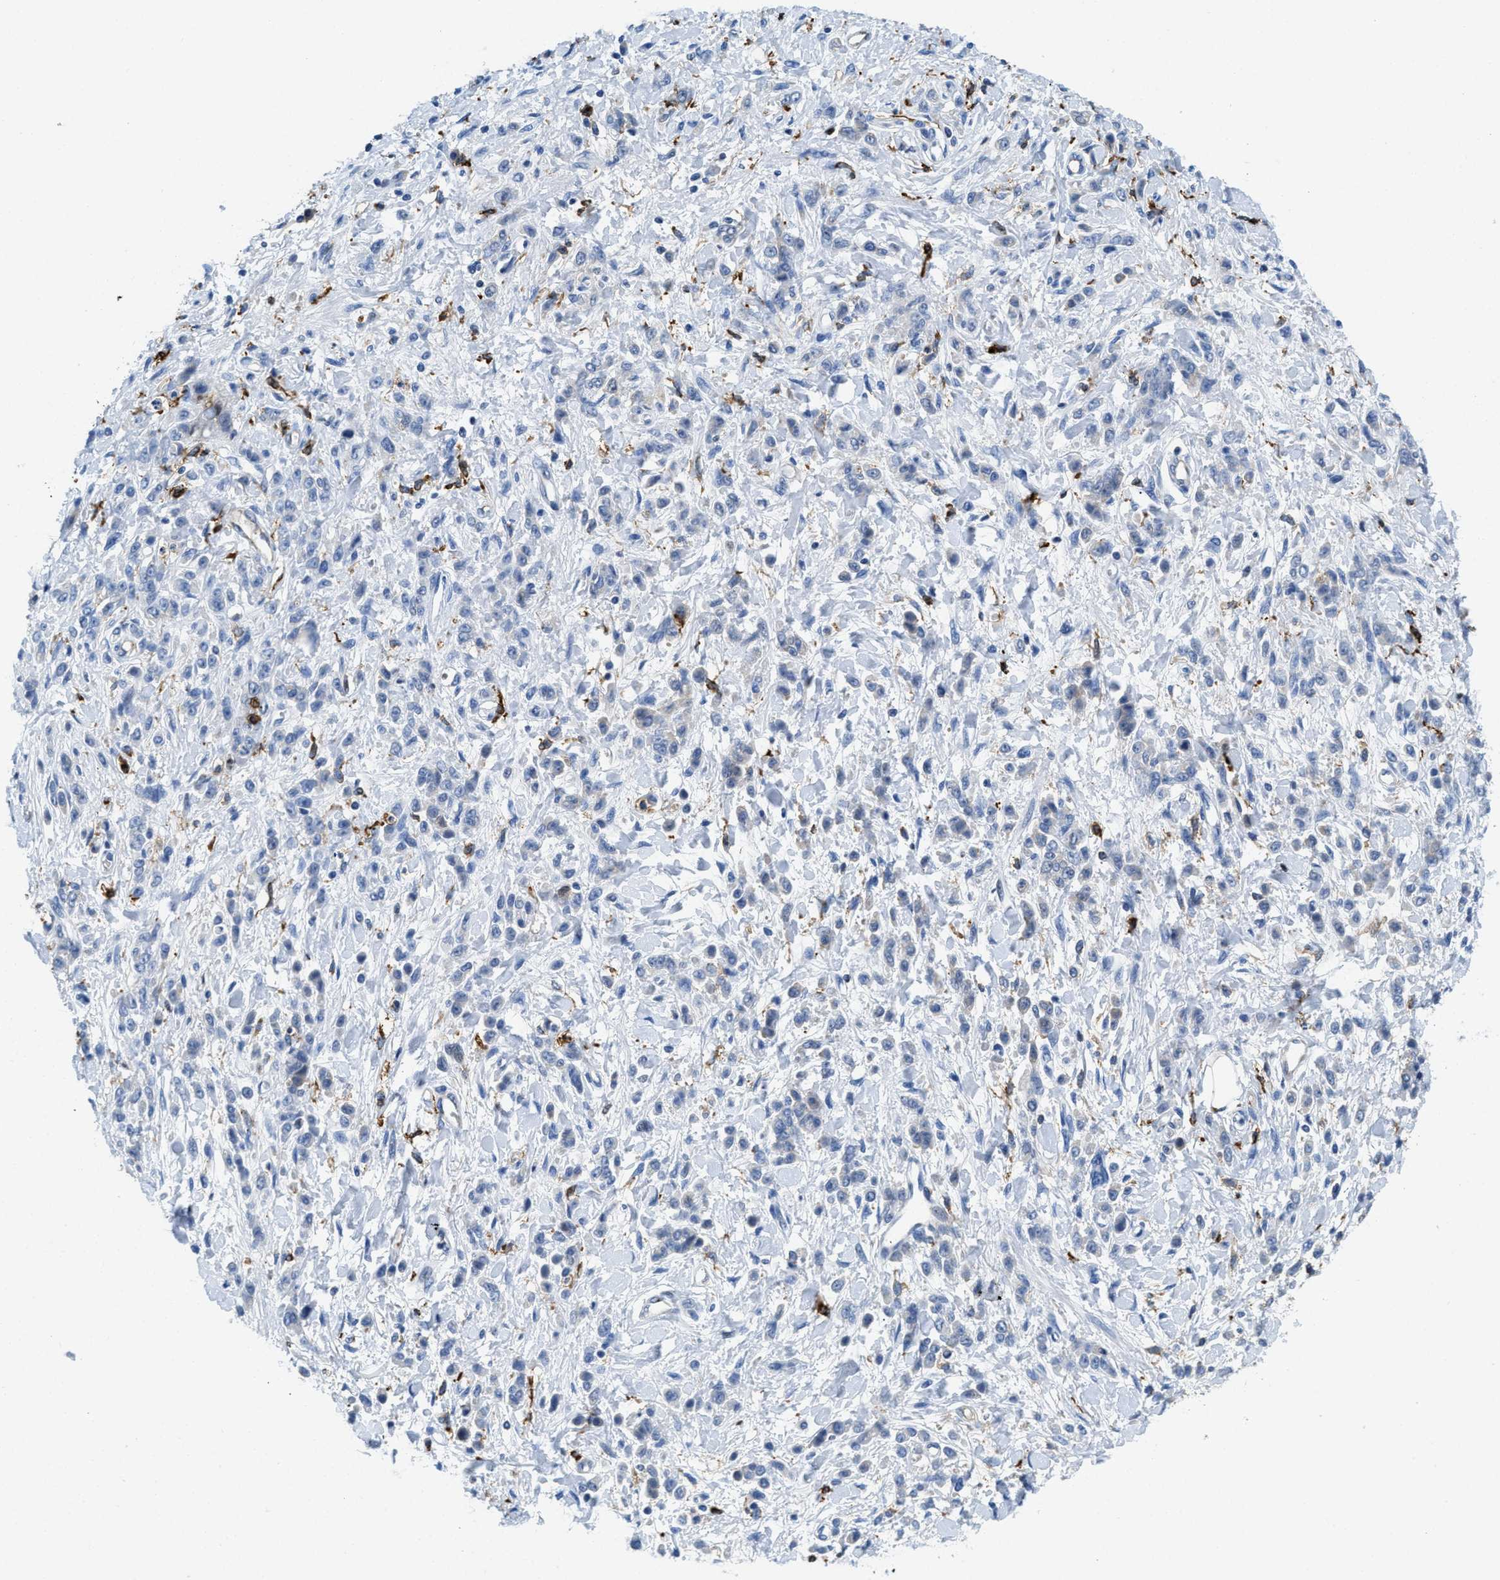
{"staining": {"intensity": "negative", "quantity": "none", "location": "none"}, "tissue": "stomach cancer", "cell_type": "Tumor cells", "image_type": "cancer", "snomed": [{"axis": "morphology", "description": "Normal tissue, NOS"}, {"axis": "morphology", "description": "Adenocarcinoma, NOS"}, {"axis": "topography", "description": "Stomach"}], "caption": "There is no significant expression in tumor cells of stomach adenocarcinoma.", "gene": "CD226", "patient": {"sex": "male", "age": 82}}